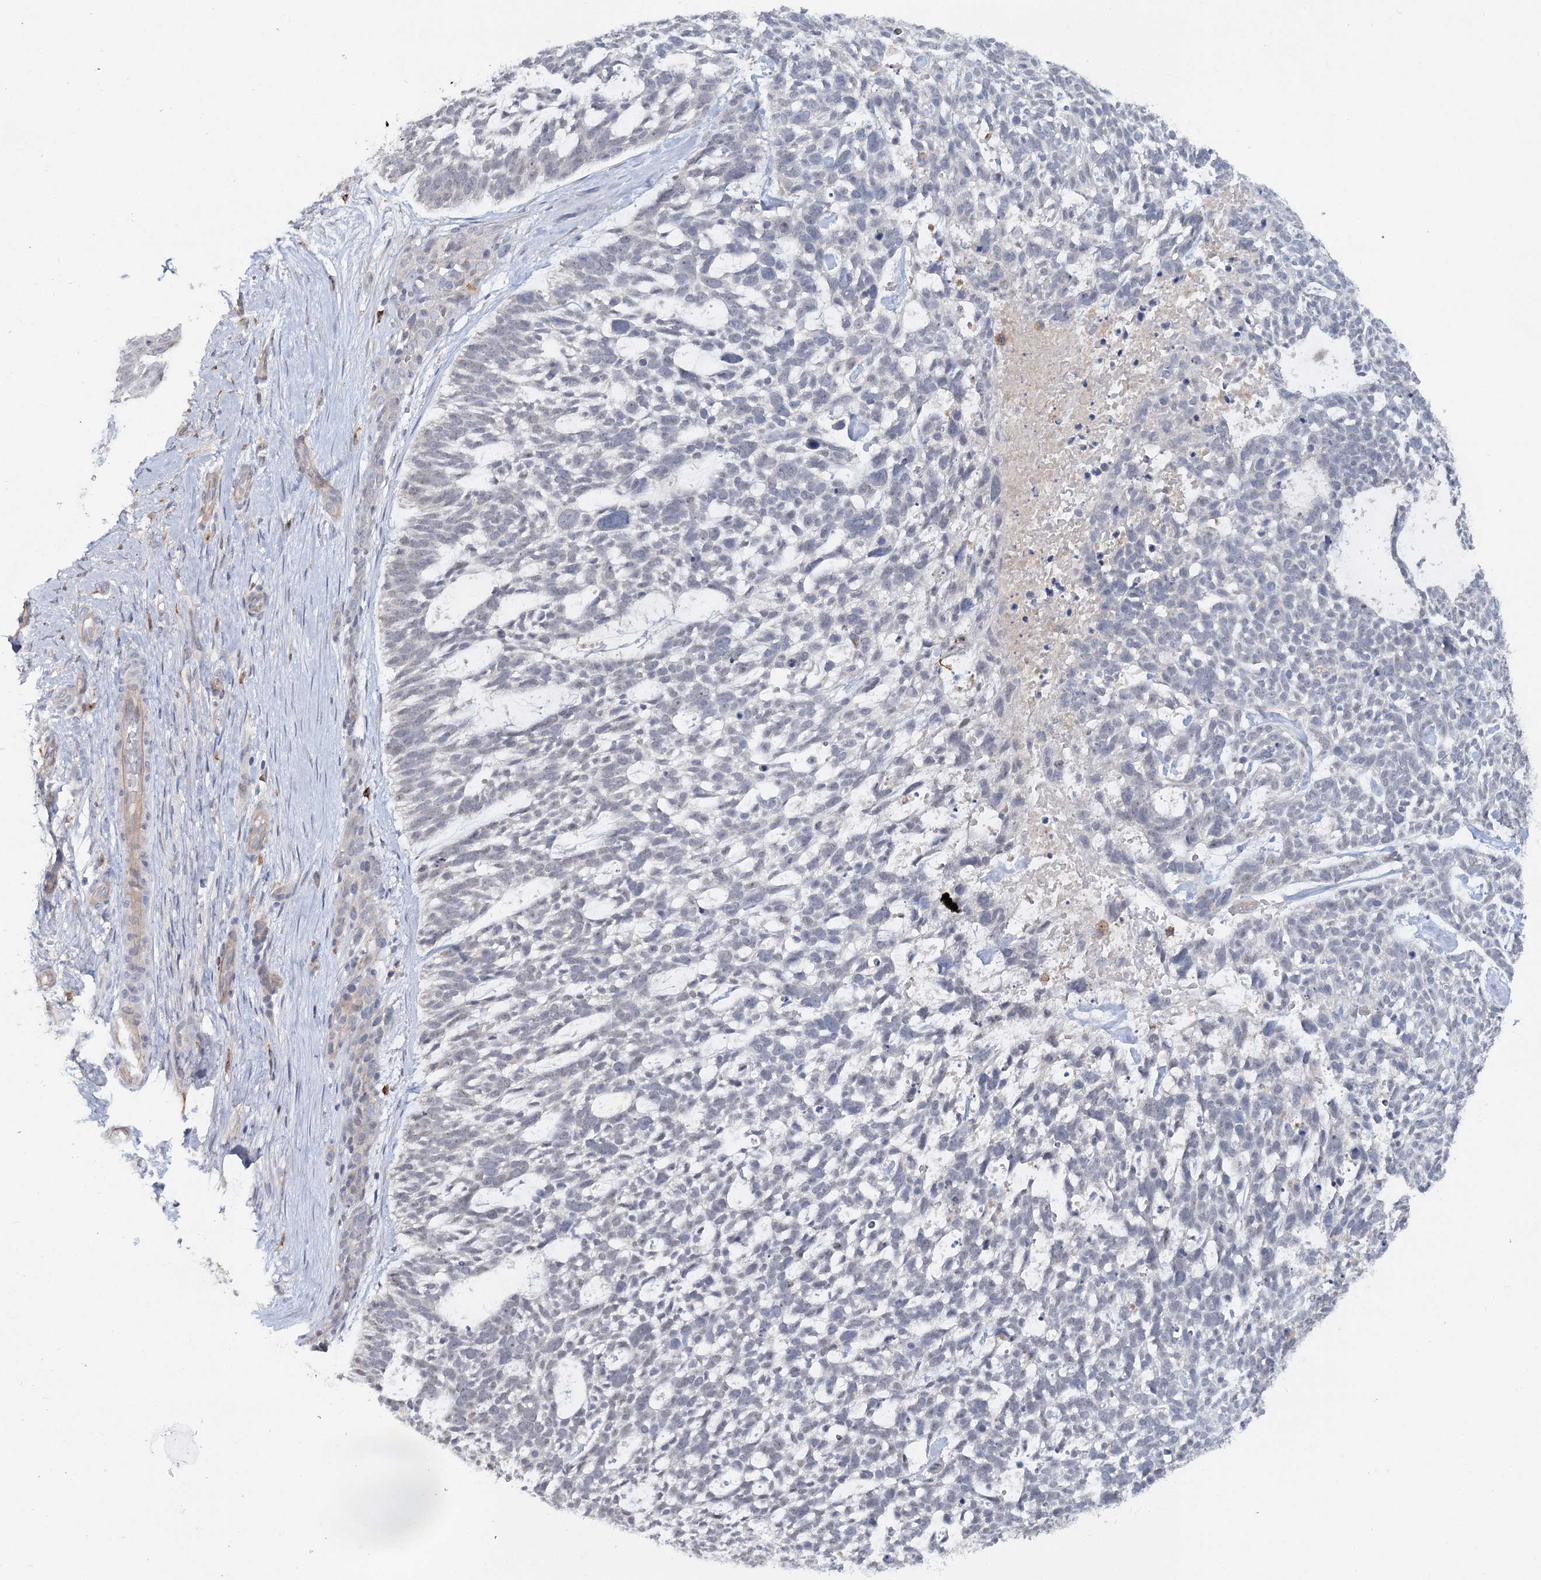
{"staining": {"intensity": "negative", "quantity": "none", "location": "none"}, "tissue": "skin cancer", "cell_type": "Tumor cells", "image_type": "cancer", "snomed": [{"axis": "morphology", "description": "Basal cell carcinoma"}, {"axis": "topography", "description": "Skin"}], "caption": "High magnification brightfield microscopy of skin basal cell carcinoma stained with DAB (brown) and counterstained with hematoxylin (blue): tumor cells show no significant staining.", "gene": "ALDH3B1", "patient": {"sex": "male", "age": 88}}